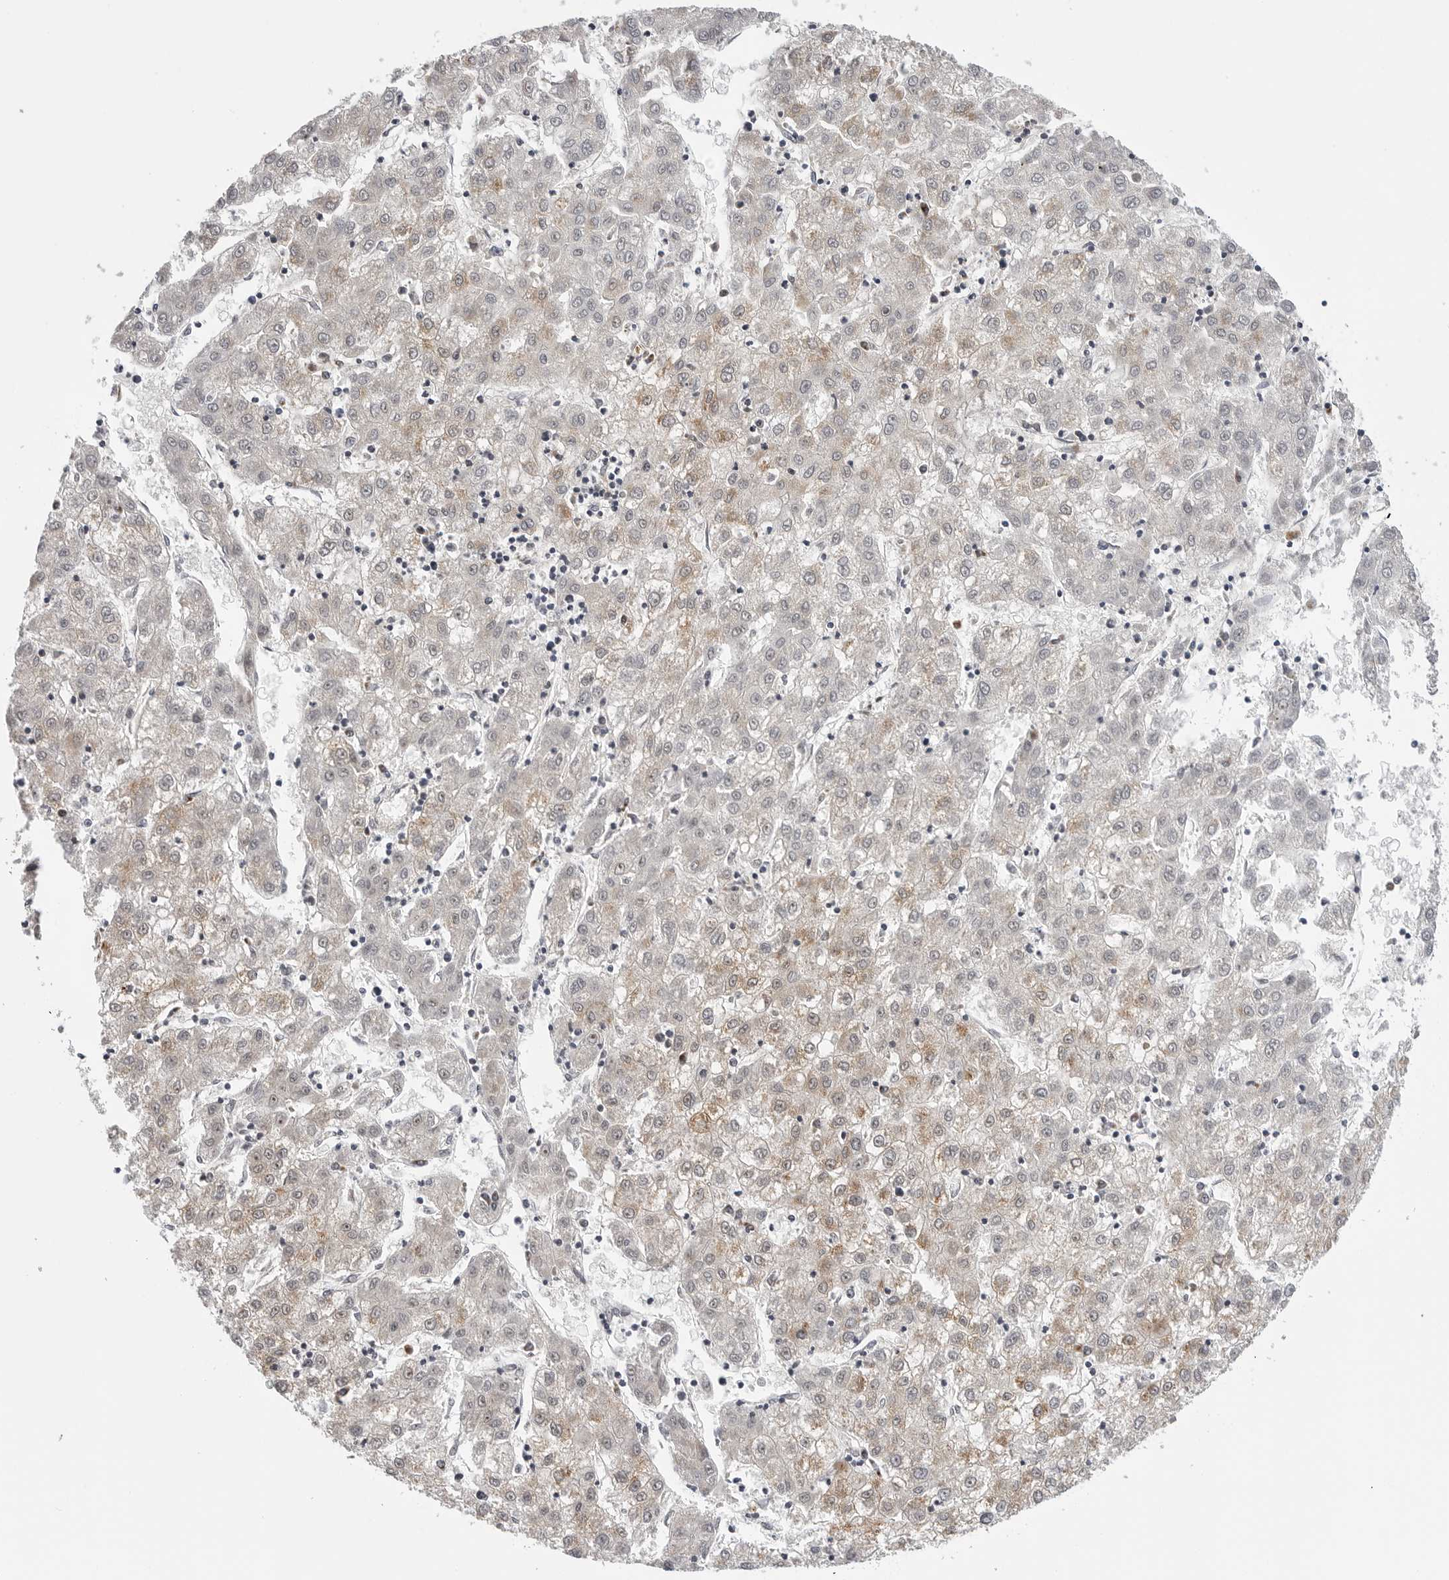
{"staining": {"intensity": "weak", "quantity": "25%-75%", "location": "cytoplasmic/membranous"}, "tissue": "liver cancer", "cell_type": "Tumor cells", "image_type": "cancer", "snomed": [{"axis": "morphology", "description": "Carcinoma, Hepatocellular, NOS"}, {"axis": "topography", "description": "Liver"}], "caption": "Hepatocellular carcinoma (liver) stained with a protein marker shows weak staining in tumor cells.", "gene": "CDK20", "patient": {"sex": "male", "age": 72}}